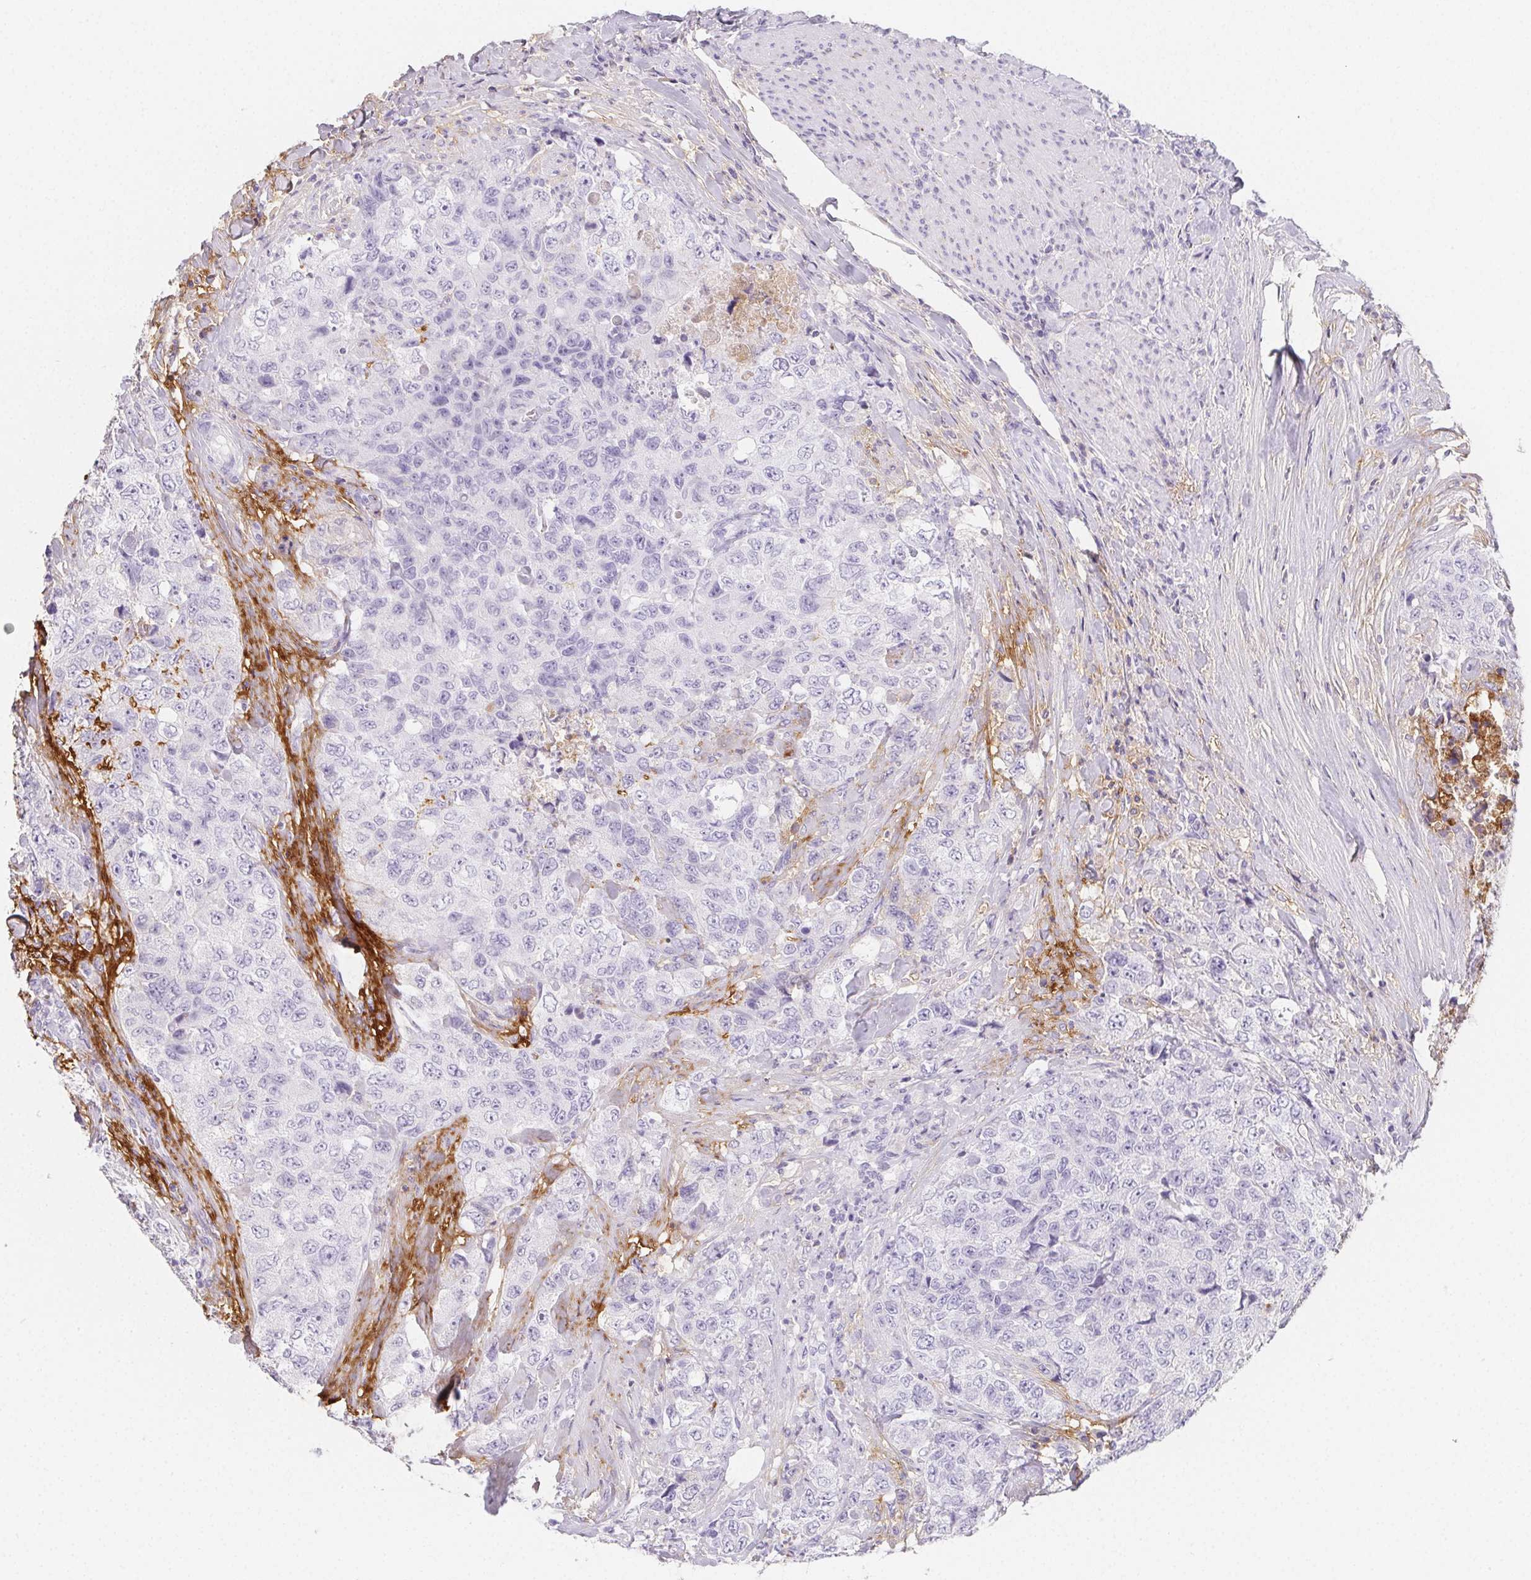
{"staining": {"intensity": "negative", "quantity": "none", "location": "none"}, "tissue": "urothelial cancer", "cell_type": "Tumor cells", "image_type": "cancer", "snomed": [{"axis": "morphology", "description": "Urothelial carcinoma, High grade"}, {"axis": "topography", "description": "Urinary bladder"}], "caption": "High power microscopy image of an immunohistochemistry (IHC) micrograph of urothelial cancer, revealing no significant expression in tumor cells.", "gene": "ITIH2", "patient": {"sex": "female", "age": 78}}